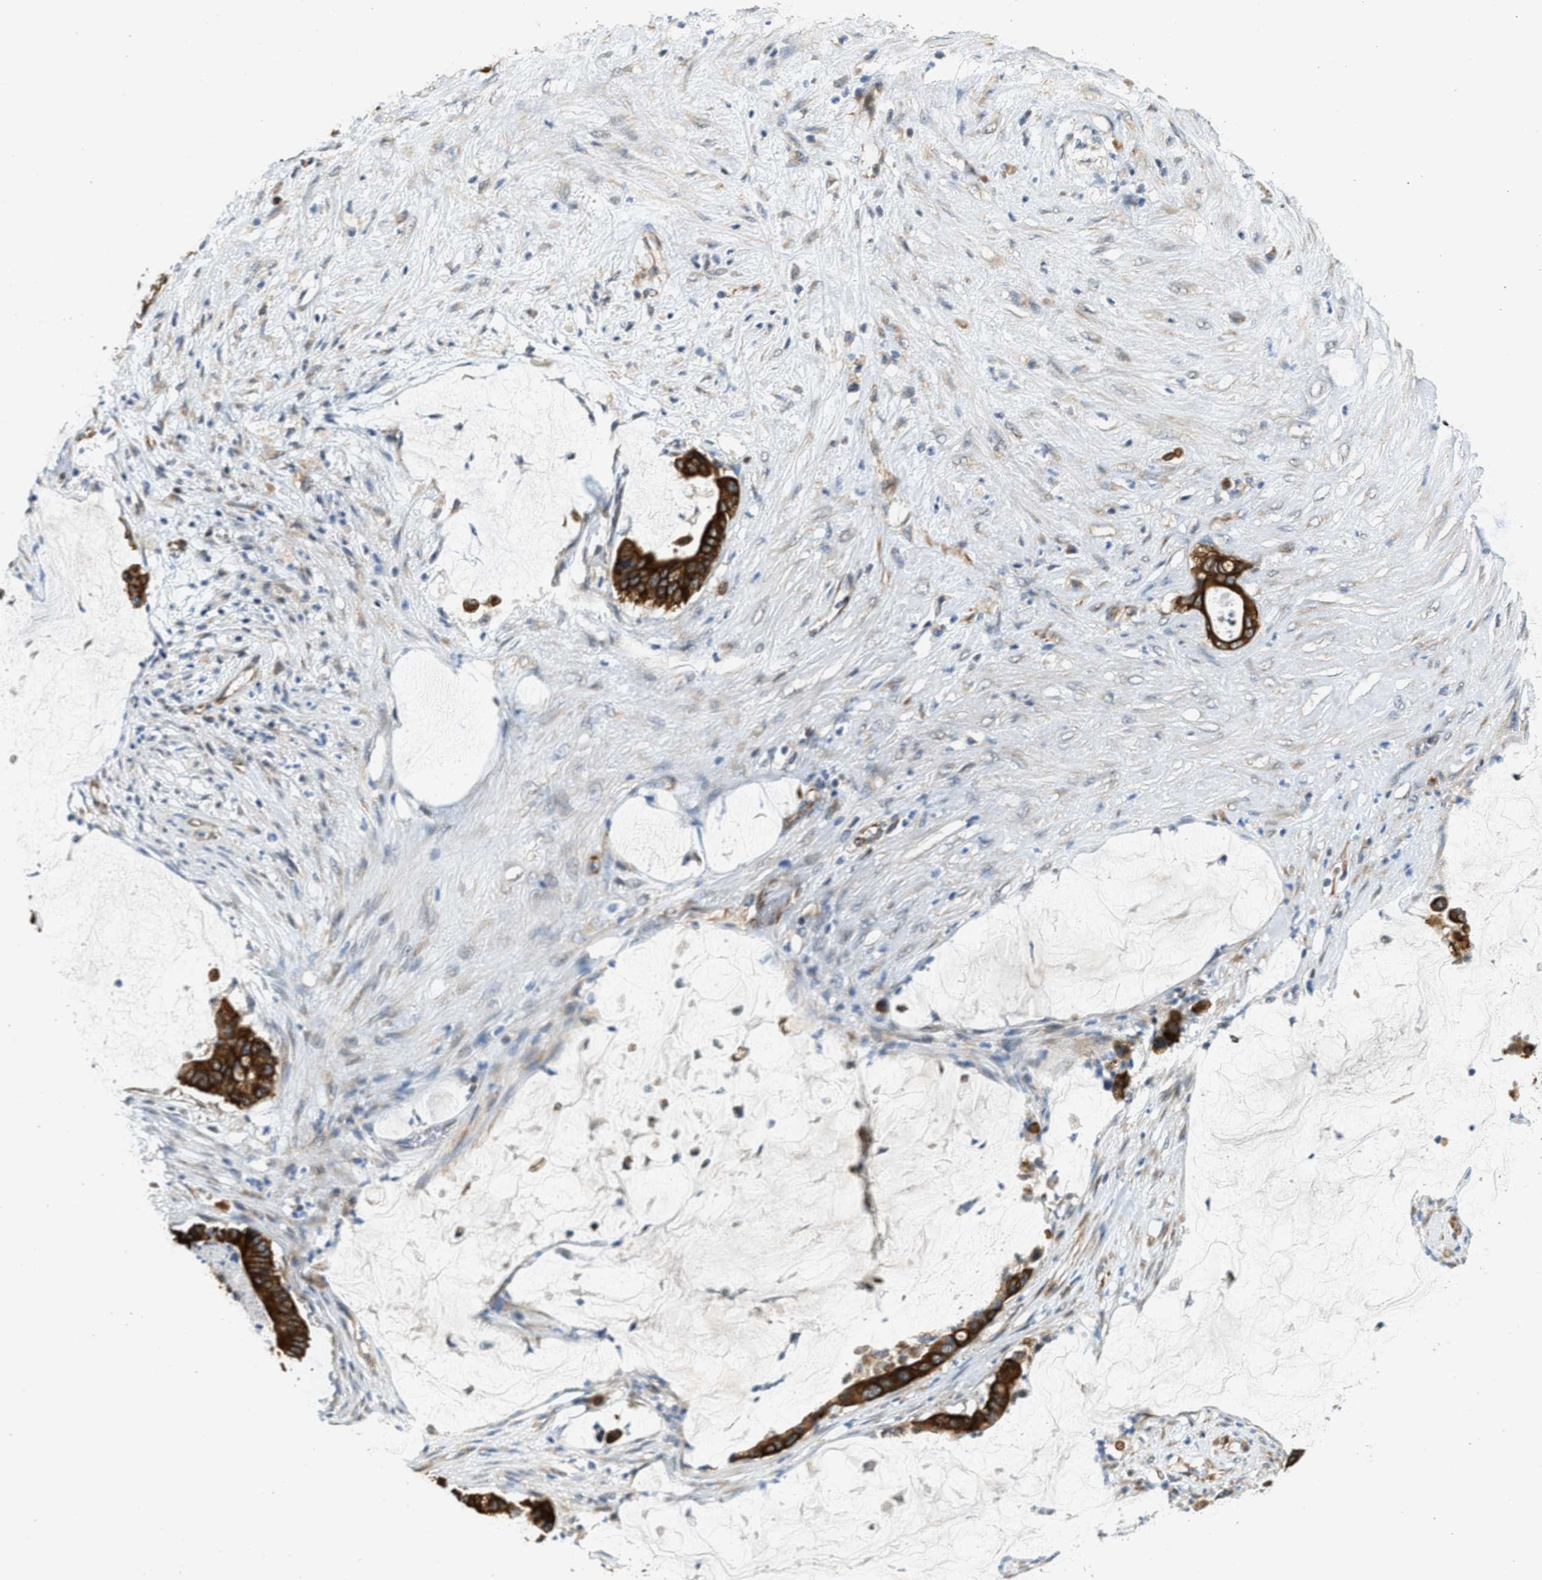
{"staining": {"intensity": "strong", "quantity": ">75%", "location": "cytoplasmic/membranous"}, "tissue": "pancreatic cancer", "cell_type": "Tumor cells", "image_type": "cancer", "snomed": [{"axis": "morphology", "description": "Adenocarcinoma, NOS"}, {"axis": "topography", "description": "Pancreas"}], "caption": "Tumor cells demonstrate high levels of strong cytoplasmic/membranous positivity in approximately >75% of cells in pancreatic cancer (adenocarcinoma).", "gene": "PCLO", "patient": {"sex": "male", "age": 41}}